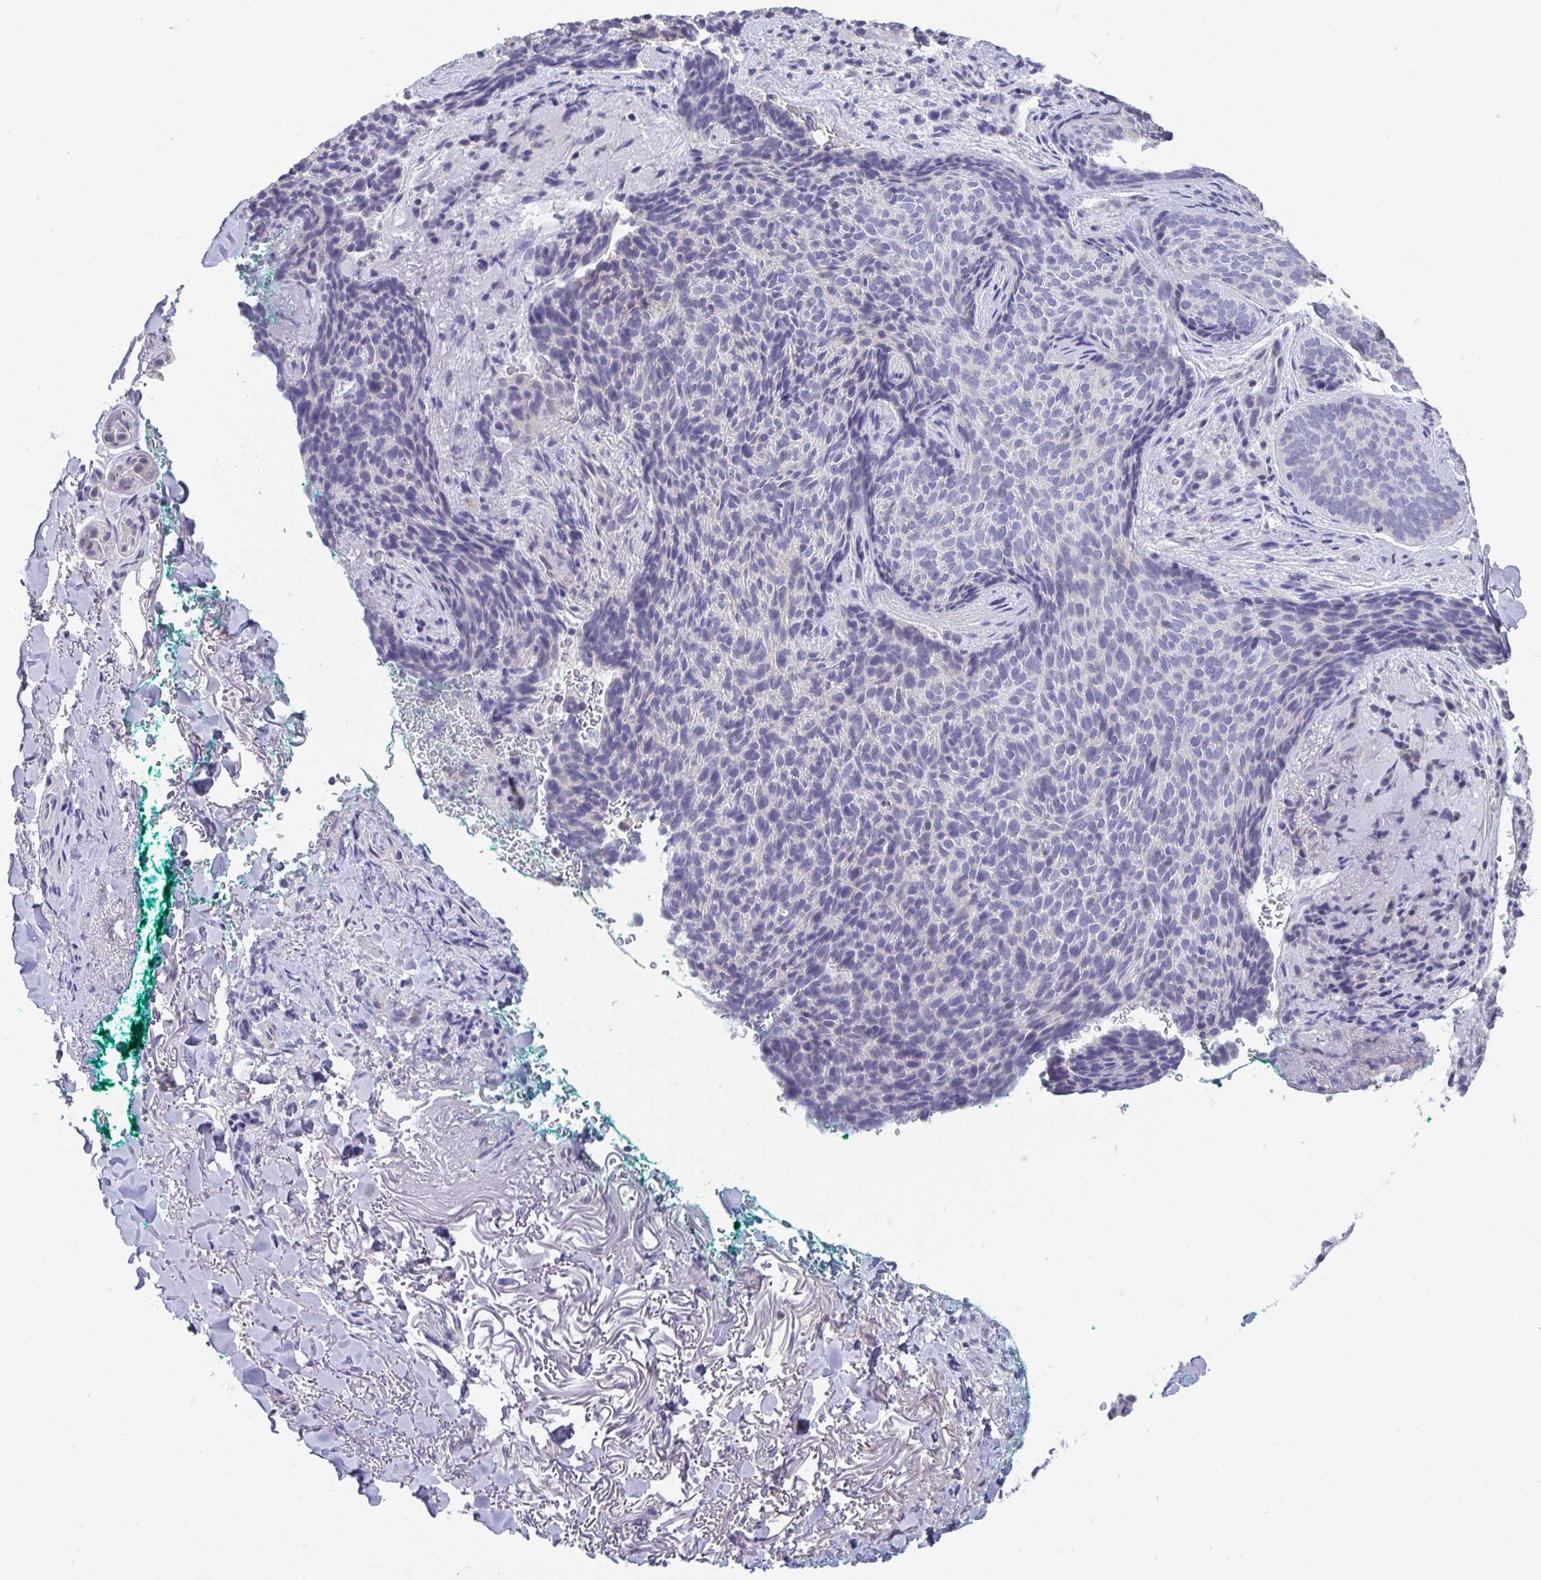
{"staining": {"intensity": "negative", "quantity": "none", "location": "none"}, "tissue": "skin cancer", "cell_type": "Tumor cells", "image_type": "cancer", "snomed": [{"axis": "morphology", "description": "Basal cell carcinoma"}, {"axis": "topography", "description": "Skin"}, {"axis": "topography", "description": "Skin of head"}], "caption": "High magnification brightfield microscopy of skin cancer stained with DAB (brown) and counterstained with hematoxylin (blue): tumor cells show no significant positivity. (DAB immunohistochemistry, high magnification).", "gene": "GDF15", "patient": {"sex": "female", "age": 92}}